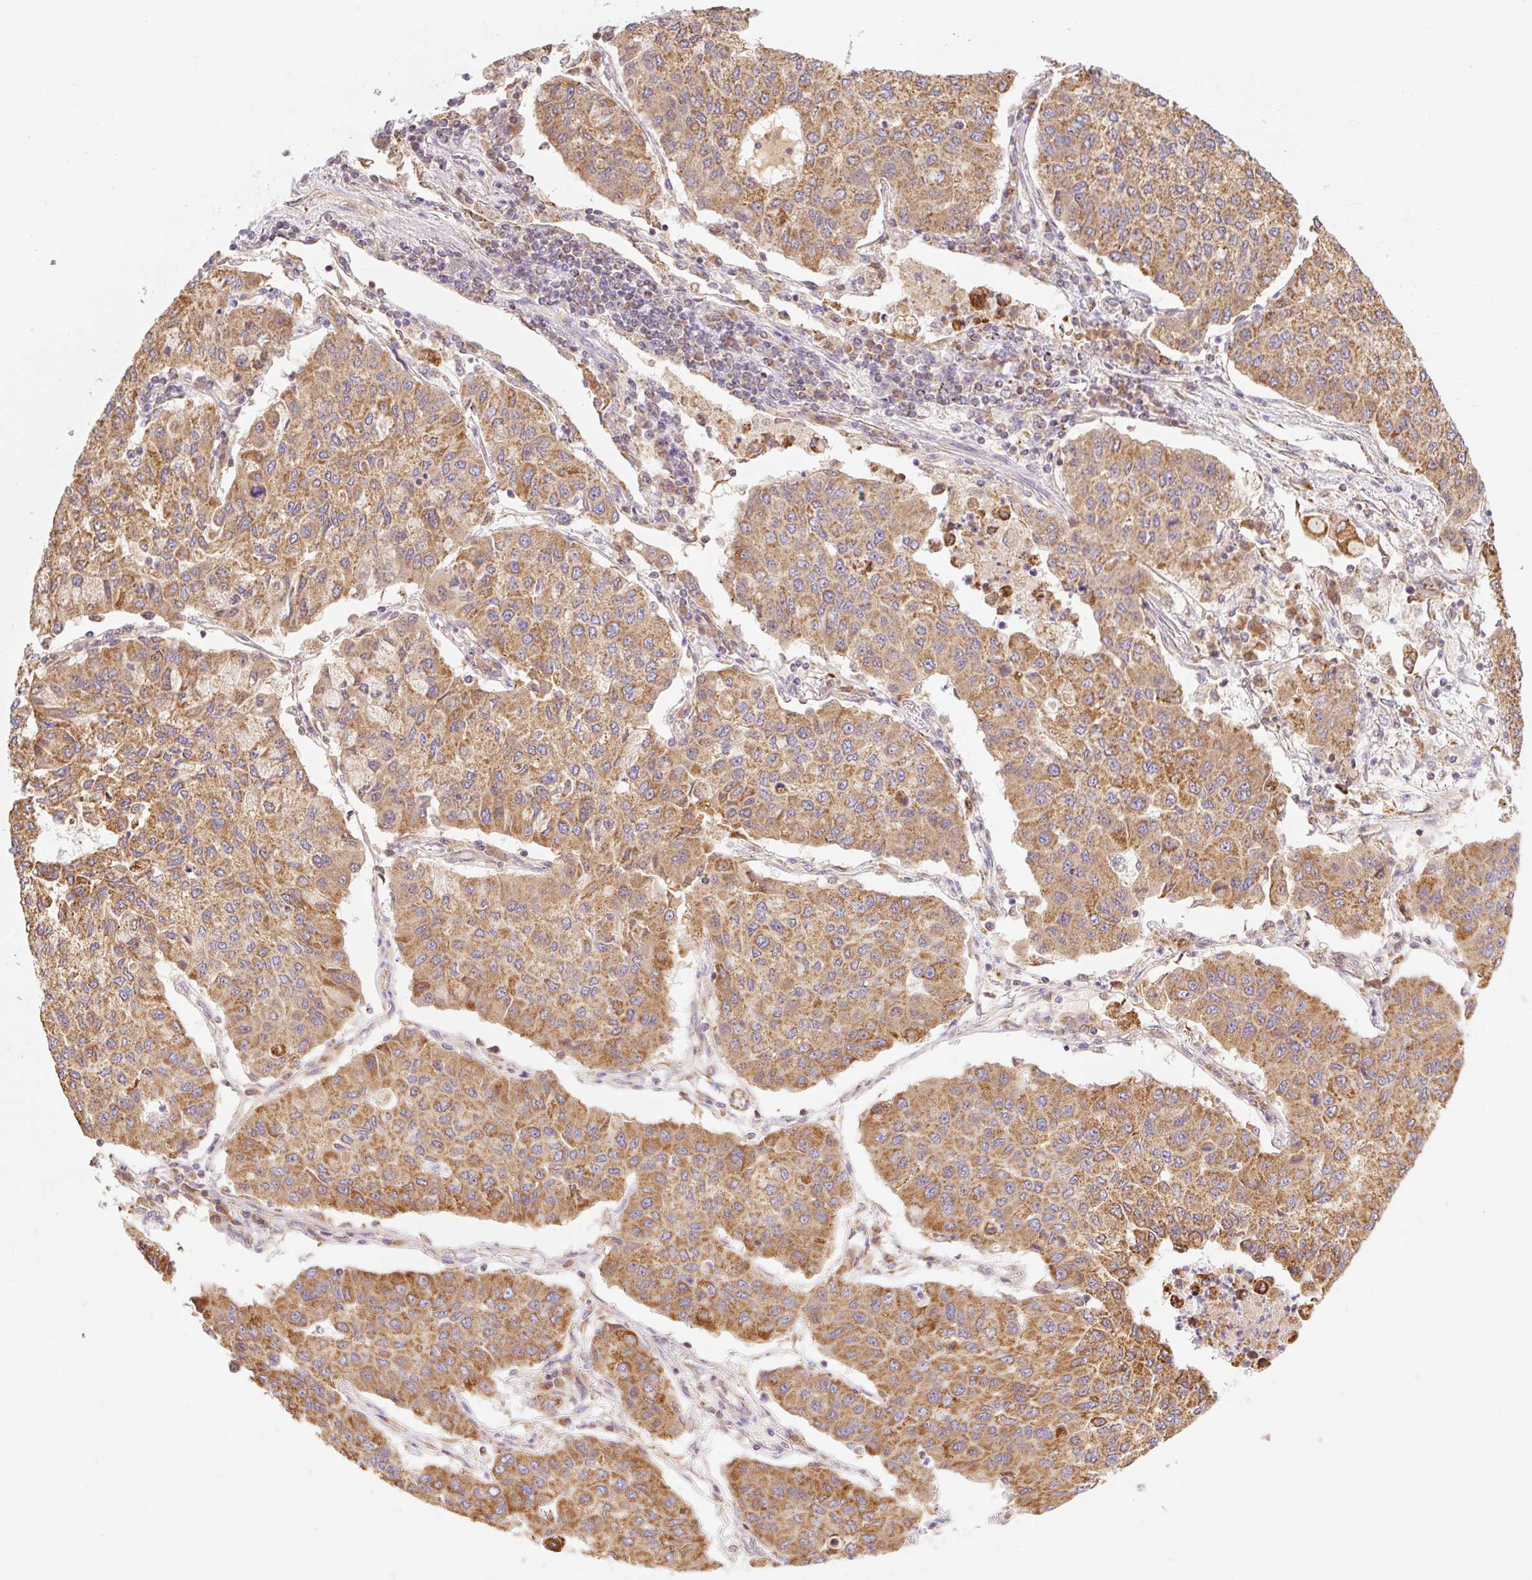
{"staining": {"intensity": "moderate", "quantity": ">75%", "location": "cytoplasmic/membranous"}, "tissue": "lung cancer", "cell_type": "Tumor cells", "image_type": "cancer", "snomed": [{"axis": "morphology", "description": "Squamous cell carcinoma, NOS"}, {"axis": "topography", "description": "Lung"}], "caption": "This is an image of immunohistochemistry (IHC) staining of lung squamous cell carcinoma, which shows moderate positivity in the cytoplasmic/membranous of tumor cells.", "gene": "GOSR2", "patient": {"sex": "male", "age": 74}}